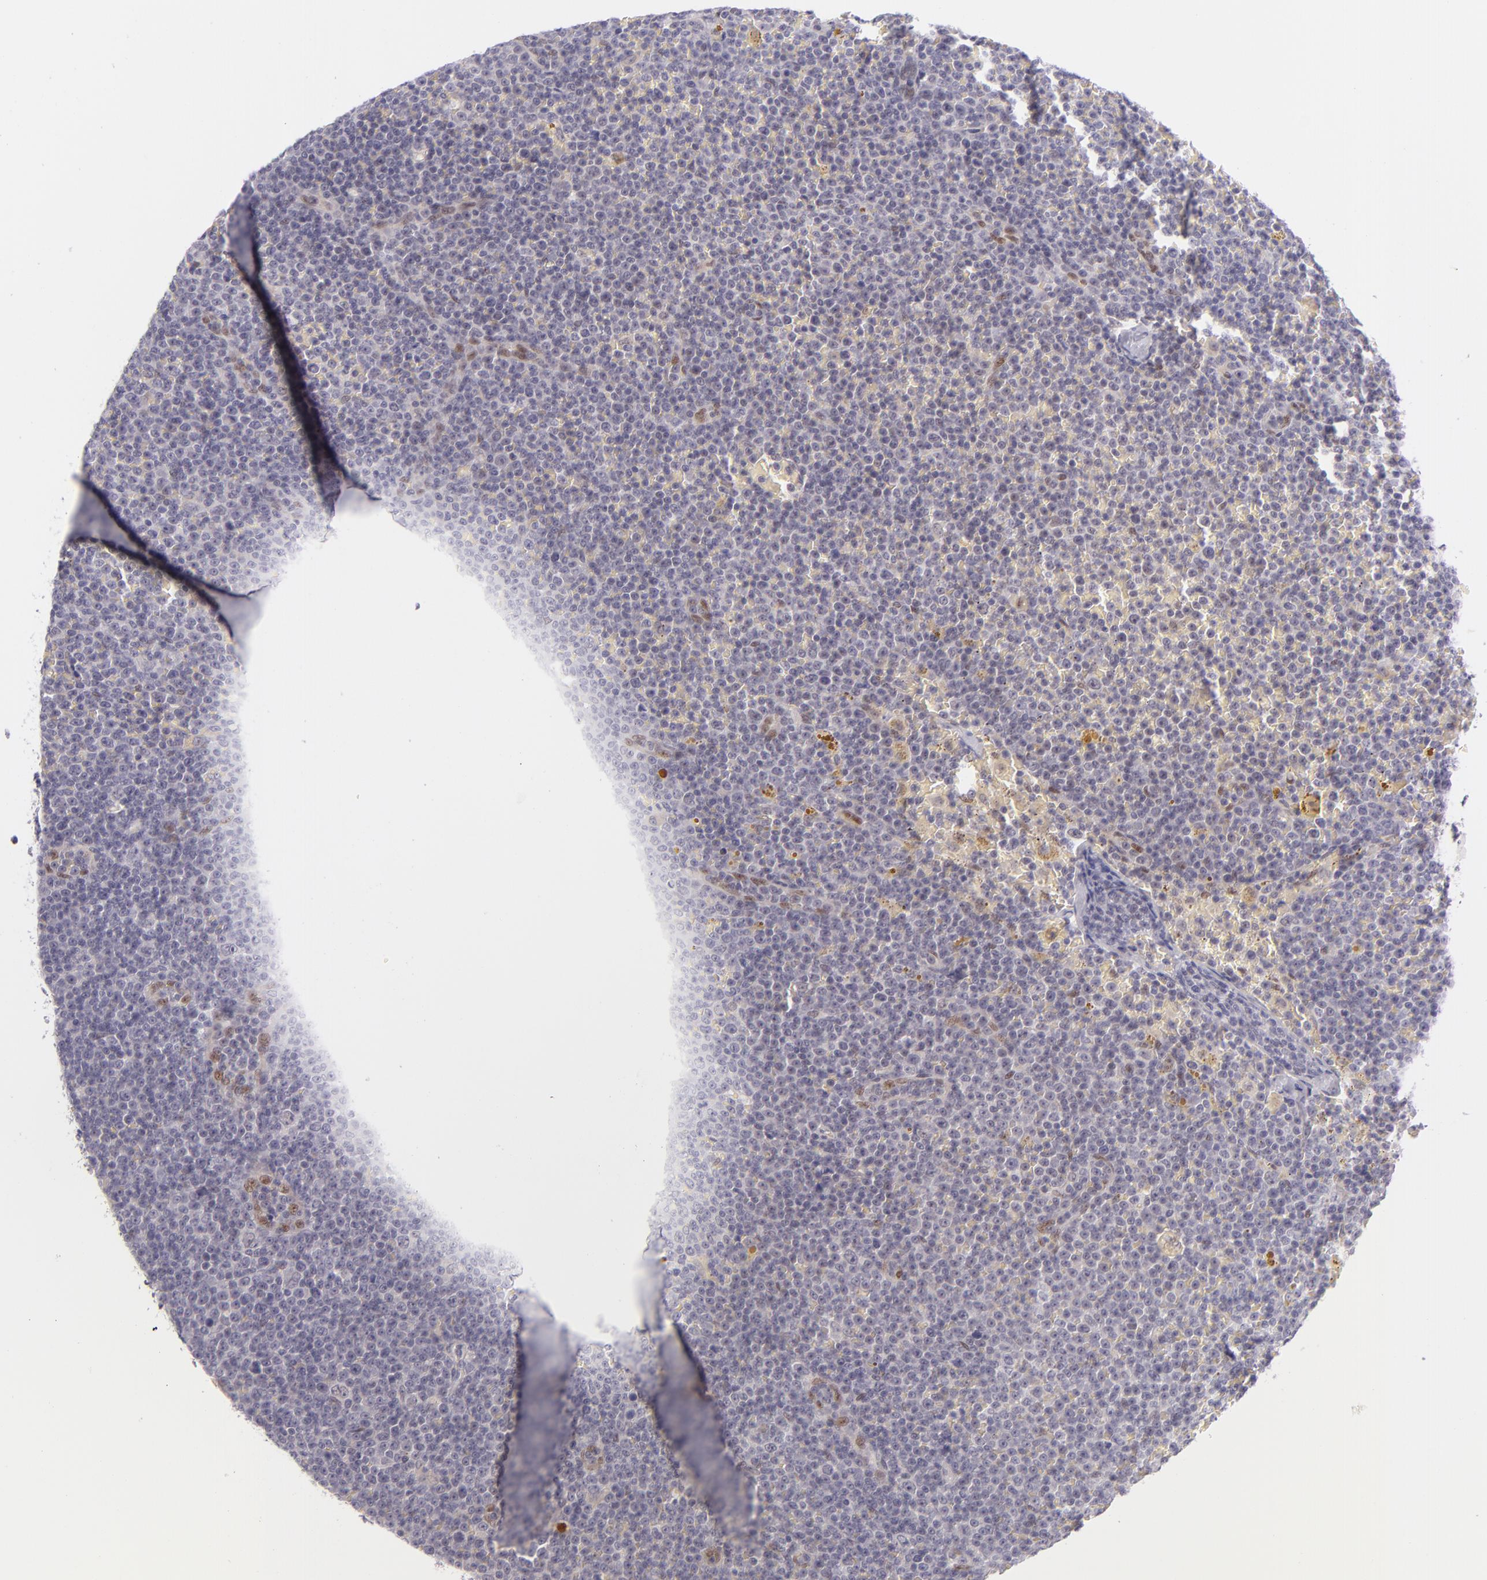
{"staining": {"intensity": "moderate", "quantity": "<25%", "location": "nuclear"}, "tissue": "lymphoma", "cell_type": "Tumor cells", "image_type": "cancer", "snomed": [{"axis": "morphology", "description": "Malignant lymphoma, non-Hodgkin's type, Low grade"}, {"axis": "topography", "description": "Lymph node"}], "caption": "Moderate nuclear protein expression is seen in about <25% of tumor cells in lymphoma.", "gene": "BCL3", "patient": {"sex": "male", "age": 50}}